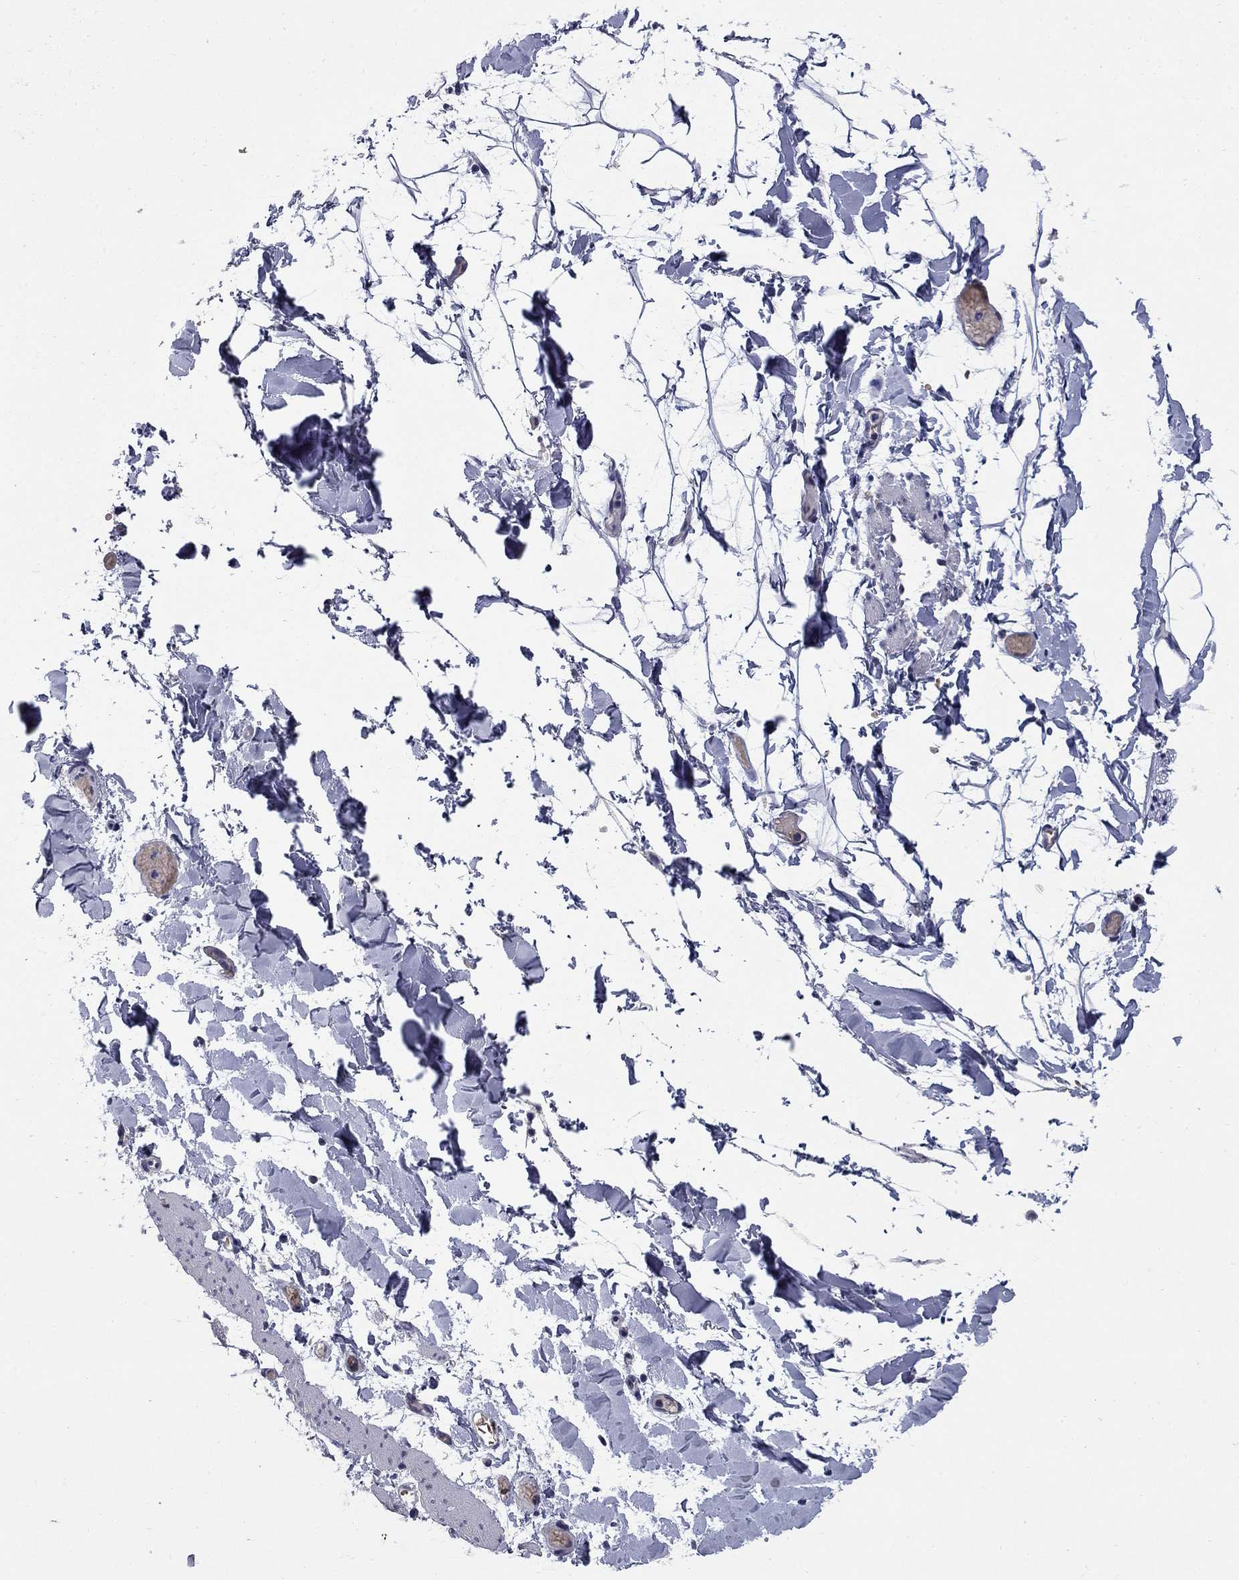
{"staining": {"intensity": "negative", "quantity": "none", "location": "none"}, "tissue": "adipose tissue", "cell_type": "Adipocytes", "image_type": "normal", "snomed": [{"axis": "morphology", "description": "Normal tissue, NOS"}, {"axis": "topography", "description": "Gallbladder"}, {"axis": "topography", "description": "Peripheral nerve tissue"}], "caption": "Immunohistochemistry image of benign adipose tissue stained for a protein (brown), which exhibits no expression in adipocytes.", "gene": "HTR4", "patient": {"sex": "female", "age": 45}}